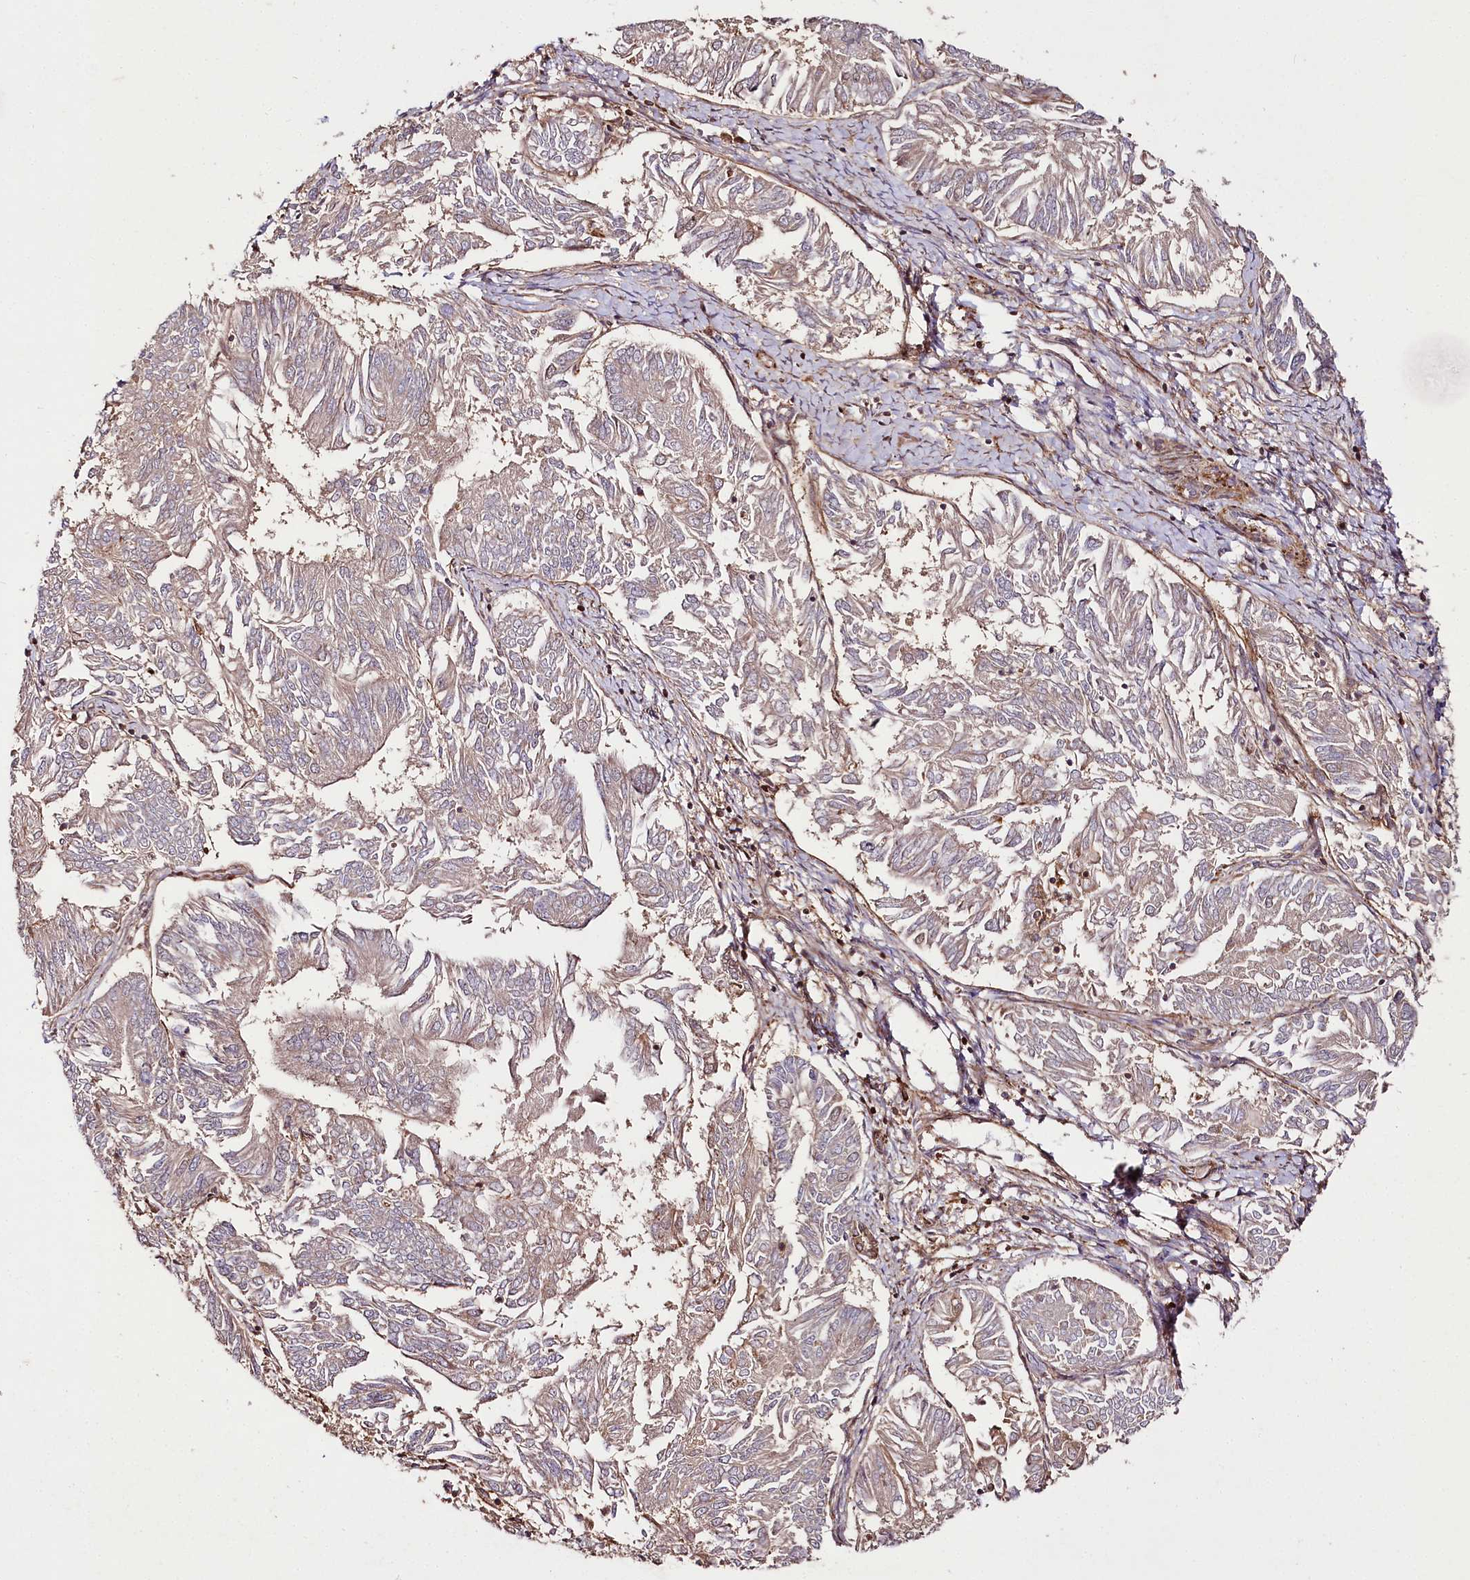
{"staining": {"intensity": "moderate", "quantity": "25%-75%", "location": "cytoplasmic/membranous"}, "tissue": "endometrial cancer", "cell_type": "Tumor cells", "image_type": "cancer", "snomed": [{"axis": "morphology", "description": "Adenocarcinoma, NOS"}, {"axis": "topography", "description": "Endometrium"}], "caption": "Immunohistochemical staining of human endometrial cancer (adenocarcinoma) displays medium levels of moderate cytoplasmic/membranous protein positivity in approximately 25%-75% of tumor cells.", "gene": "PHLDB1", "patient": {"sex": "female", "age": 58}}